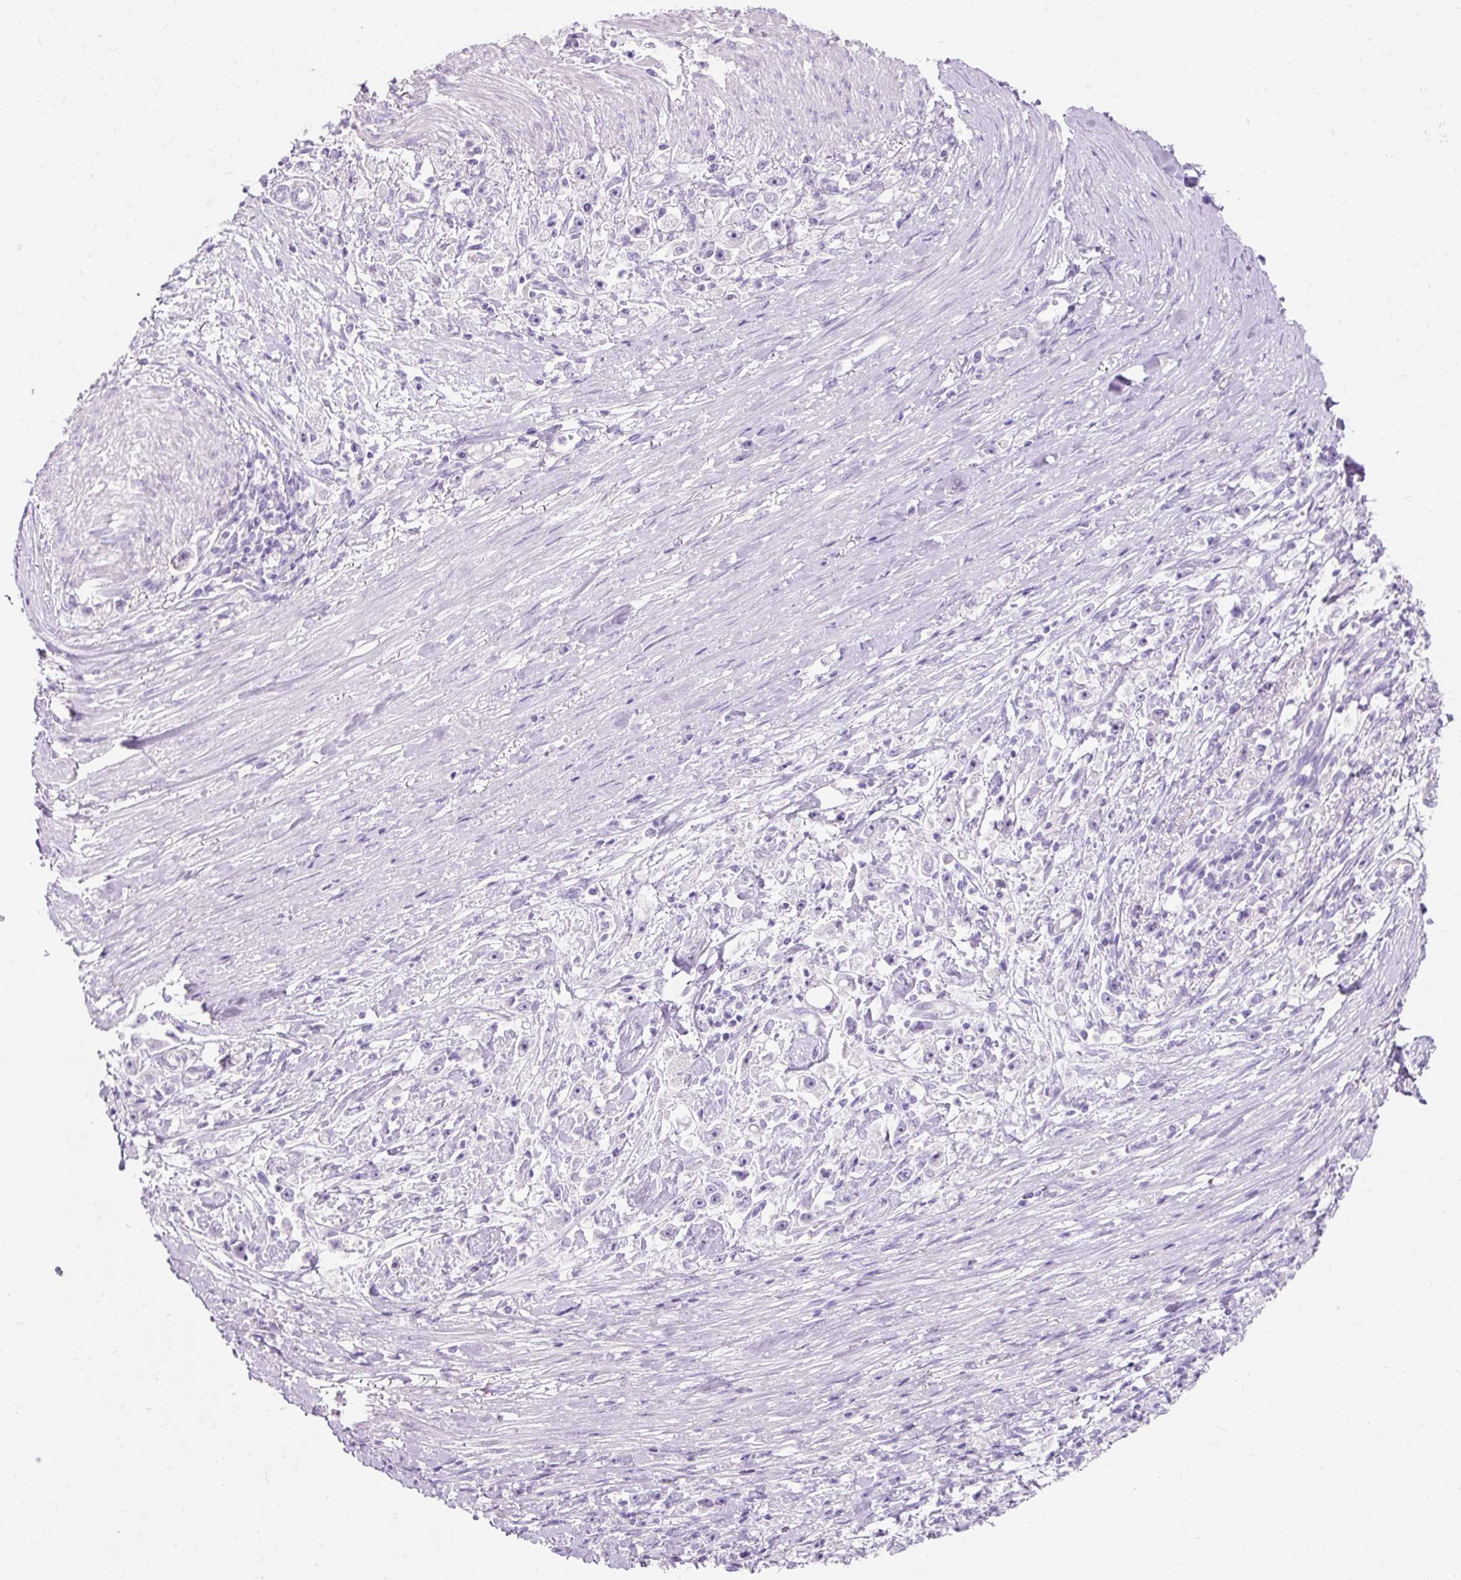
{"staining": {"intensity": "negative", "quantity": "none", "location": "none"}, "tissue": "stomach cancer", "cell_type": "Tumor cells", "image_type": "cancer", "snomed": [{"axis": "morphology", "description": "Adenocarcinoma, NOS"}, {"axis": "topography", "description": "Stomach"}], "caption": "Tumor cells show no significant protein staining in adenocarcinoma (stomach).", "gene": "TMEM213", "patient": {"sex": "female", "age": 59}}